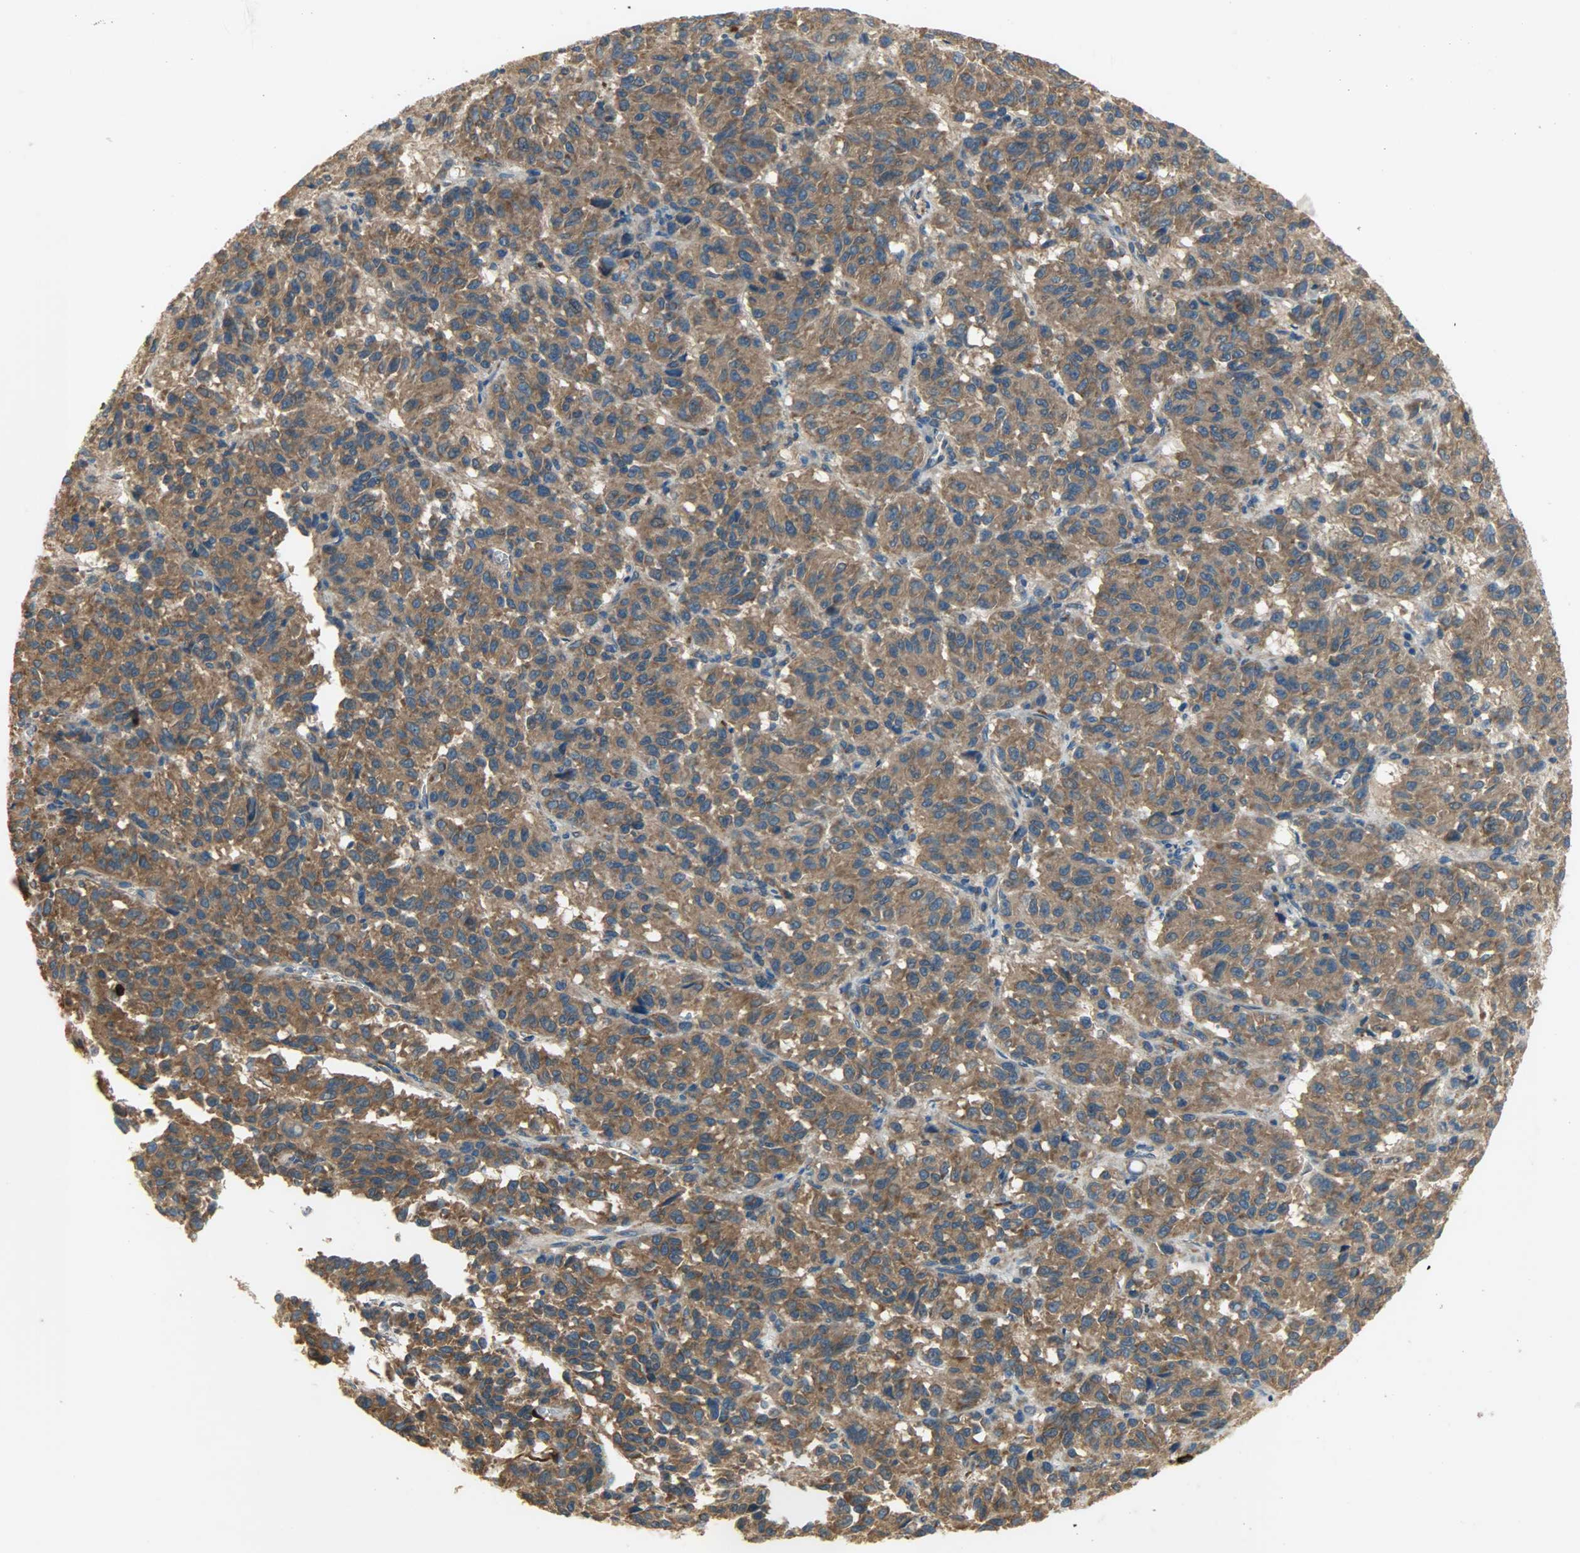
{"staining": {"intensity": "strong", "quantity": ">75%", "location": "cytoplasmic/membranous"}, "tissue": "melanoma", "cell_type": "Tumor cells", "image_type": "cancer", "snomed": [{"axis": "morphology", "description": "Malignant melanoma, Metastatic site"}, {"axis": "topography", "description": "Lung"}], "caption": "Human malignant melanoma (metastatic site) stained with a brown dye reveals strong cytoplasmic/membranous positive staining in approximately >75% of tumor cells.", "gene": "C1orf198", "patient": {"sex": "male", "age": 64}}